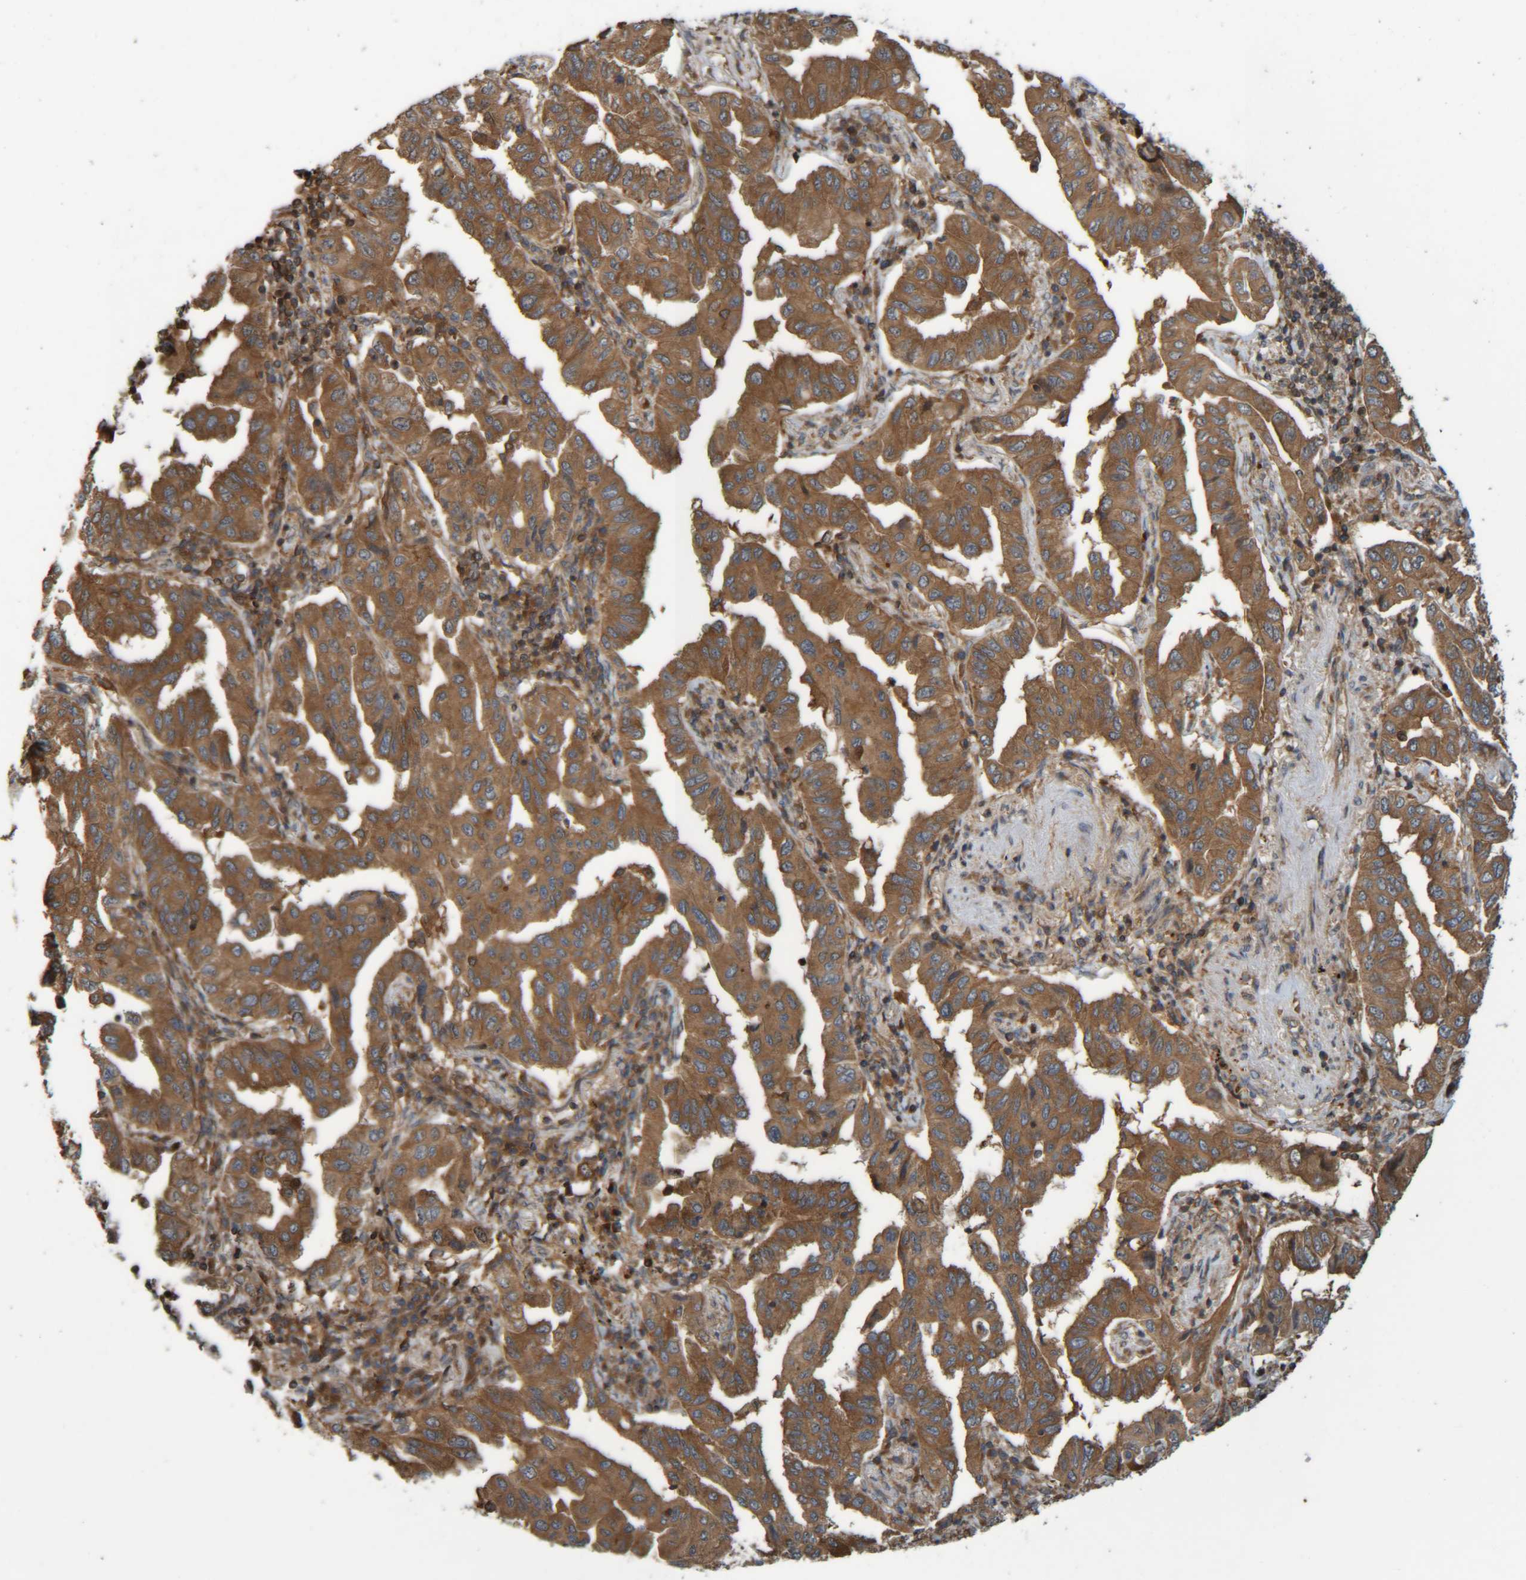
{"staining": {"intensity": "strong", "quantity": ">75%", "location": "cytoplasmic/membranous"}, "tissue": "lung cancer", "cell_type": "Tumor cells", "image_type": "cancer", "snomed": [{"axis": "morphology", "description": "Adenocarcinoma, NOS"}, {"axis": "topography", "description": "Lung"}], "caption": "The photomicrograph displays a brown stain indicating the presence of a protein in the cytoplasmic/membranous of tumor cells in lung adenocarcinoma.", "gene": "CCDC57", "patient": {"sex": "female", "age": 65}}